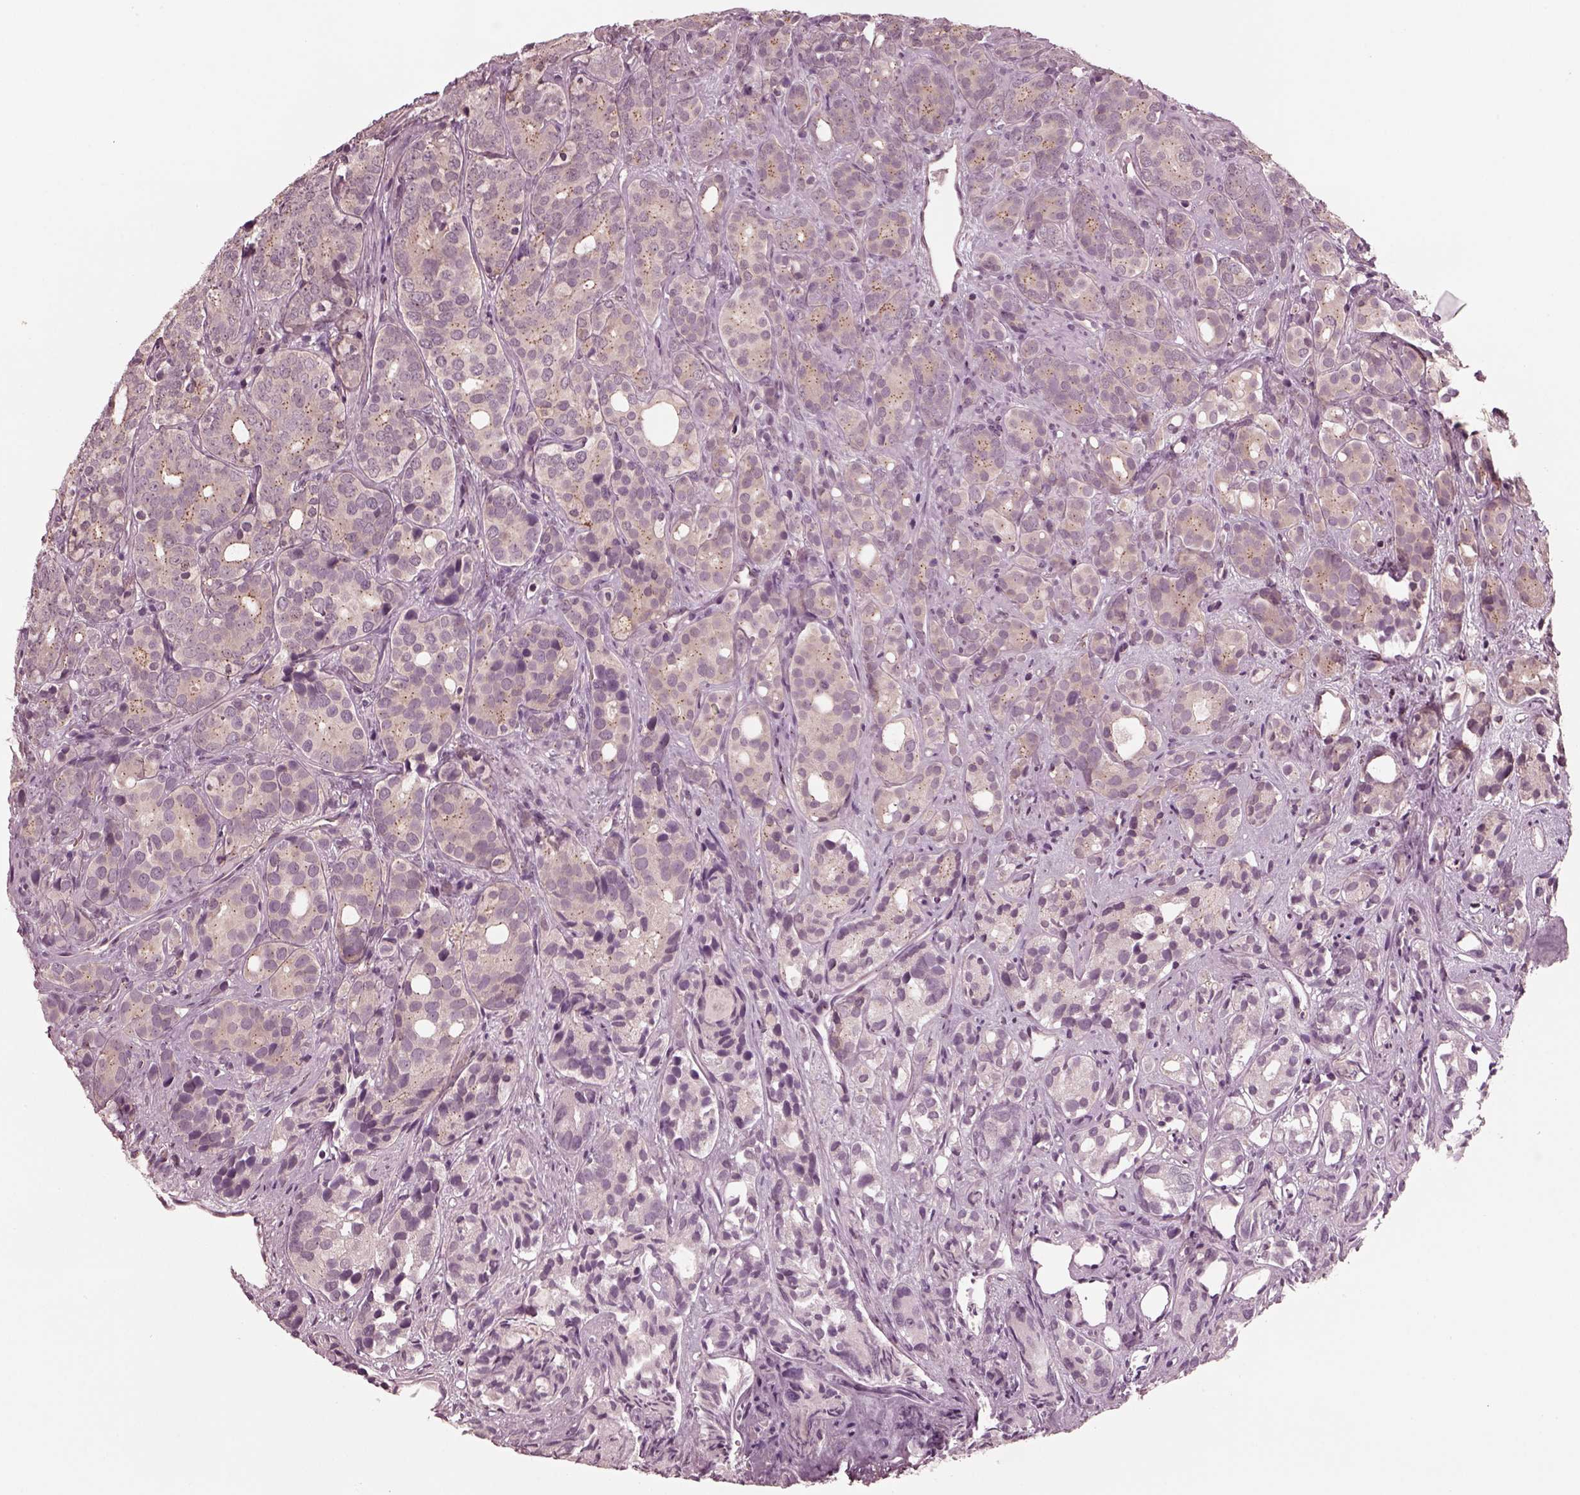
{"staining": {"intensity": "weak", "quantity": "<25%", "location": "cytoplasmic/membranous"}, "tissue": "prostate cancer", "cell_type": "Tumor cells", "image_type": "cancer", "snomed": [{"axis": "morphology", "description": "Adenocarcinoma, High grade"}, {"axis": "topography", "description": "Prostate"}], "caption": "Tumor cells show no significant expression in adenocarcinoma (high-grade) (prostate). (Brightfield microscopy of DAB immunohistochemistry at high magnification).", "gene": "SAXO1", "patient": {"sex": "male", "age": 84}}